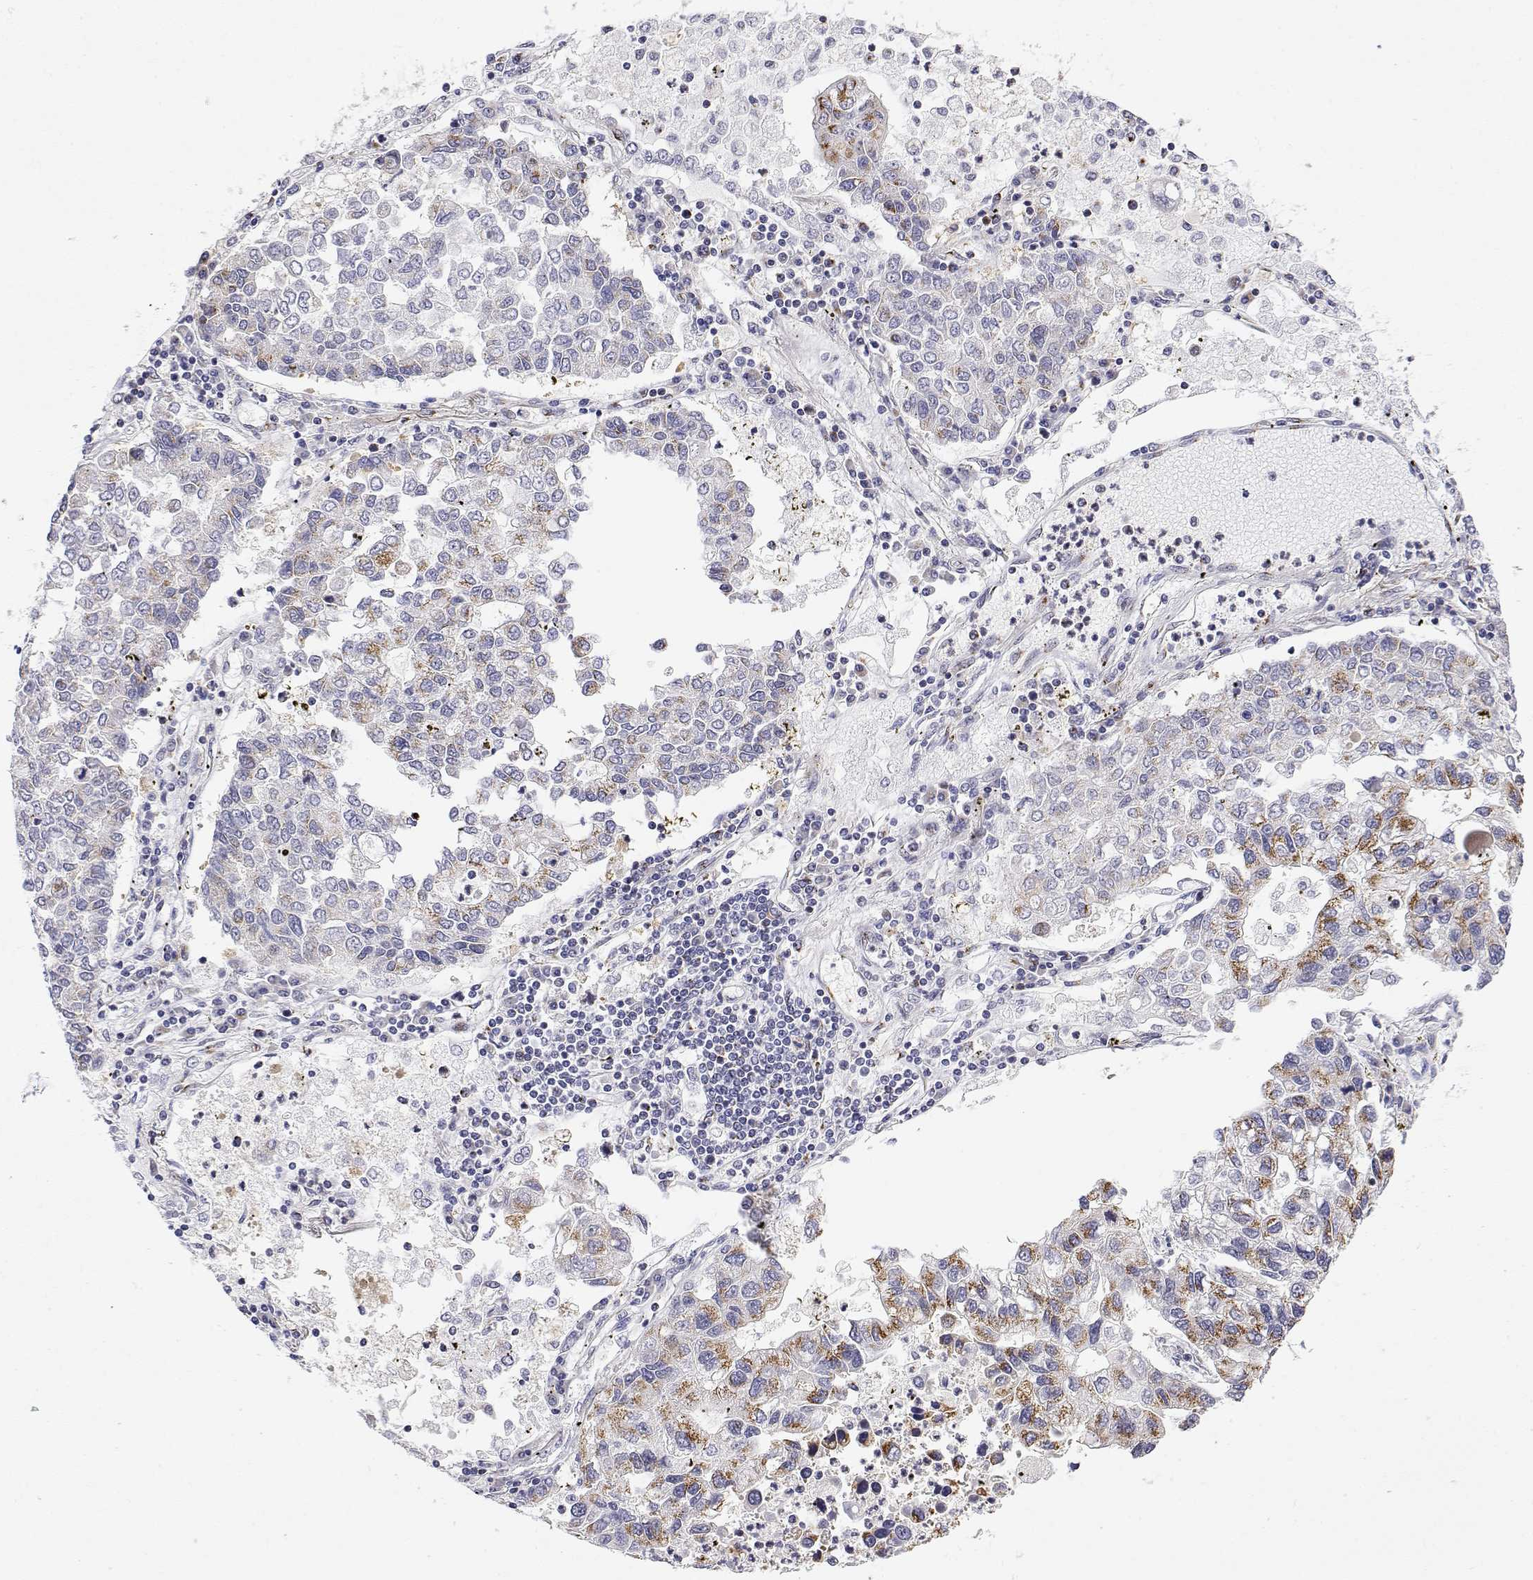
{"staining": {"intensity": "moderate", "quantity": "25%-75%", "location": "cytoplasmic/membranous"}, "tissue": "lung cancer", "cell_type": "Tumor cells", "image_type": "cancer", "snomed": [{"axis": "morphology", "description": "Adenocarcinoma, NOS"}, {"axis": "topography", "description": "Bronchus"}, {"axis": "topography", "description": "Lung"}], "caption": "A high-resolution histopathology image shows immunohistochemistry staining of adenocarcinoma (lung), which displays moderate cytoplasmic/membranous staining in about 25%-75% of tumor cells.", "gene": "YIPF3", "patient": {"sex": "female", "age": 51}}